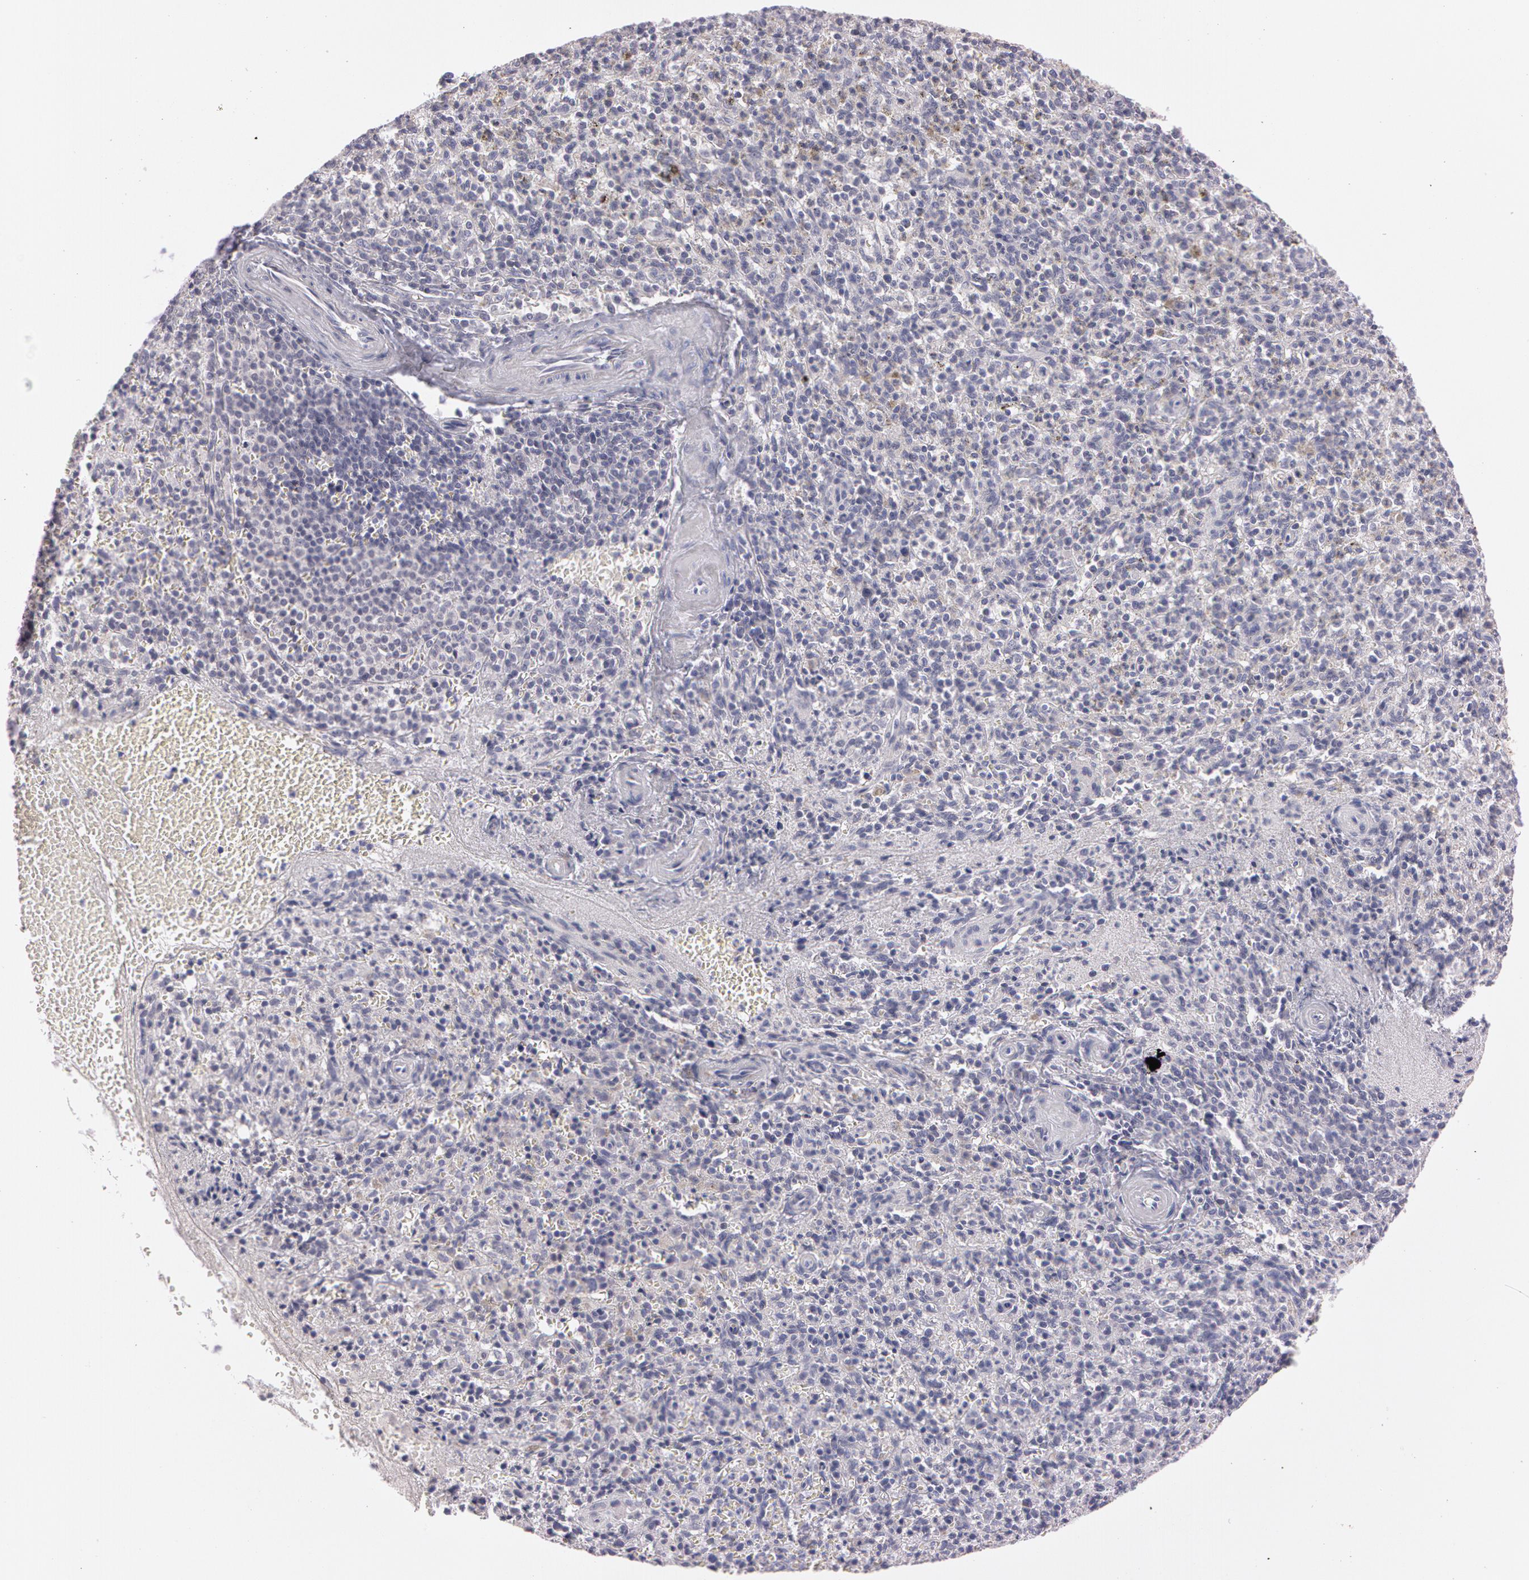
{"staining": {"intensity": "negative", "quantity": "none", "location": "none"}, "tissue": "spleen", "cell_type": "Cells in red pulp", "image_type": "normal", "snomed": [{"axis": "morphology", "description": "Normal tissue, NOS"}, {"axis": "topography", "description": "Spleen"}], "caption": "Cells in red pulp are negative for protein expression in normal human spleen.", "gene": "MXRA5", "patient": {"sex": "male", "age": 72}}